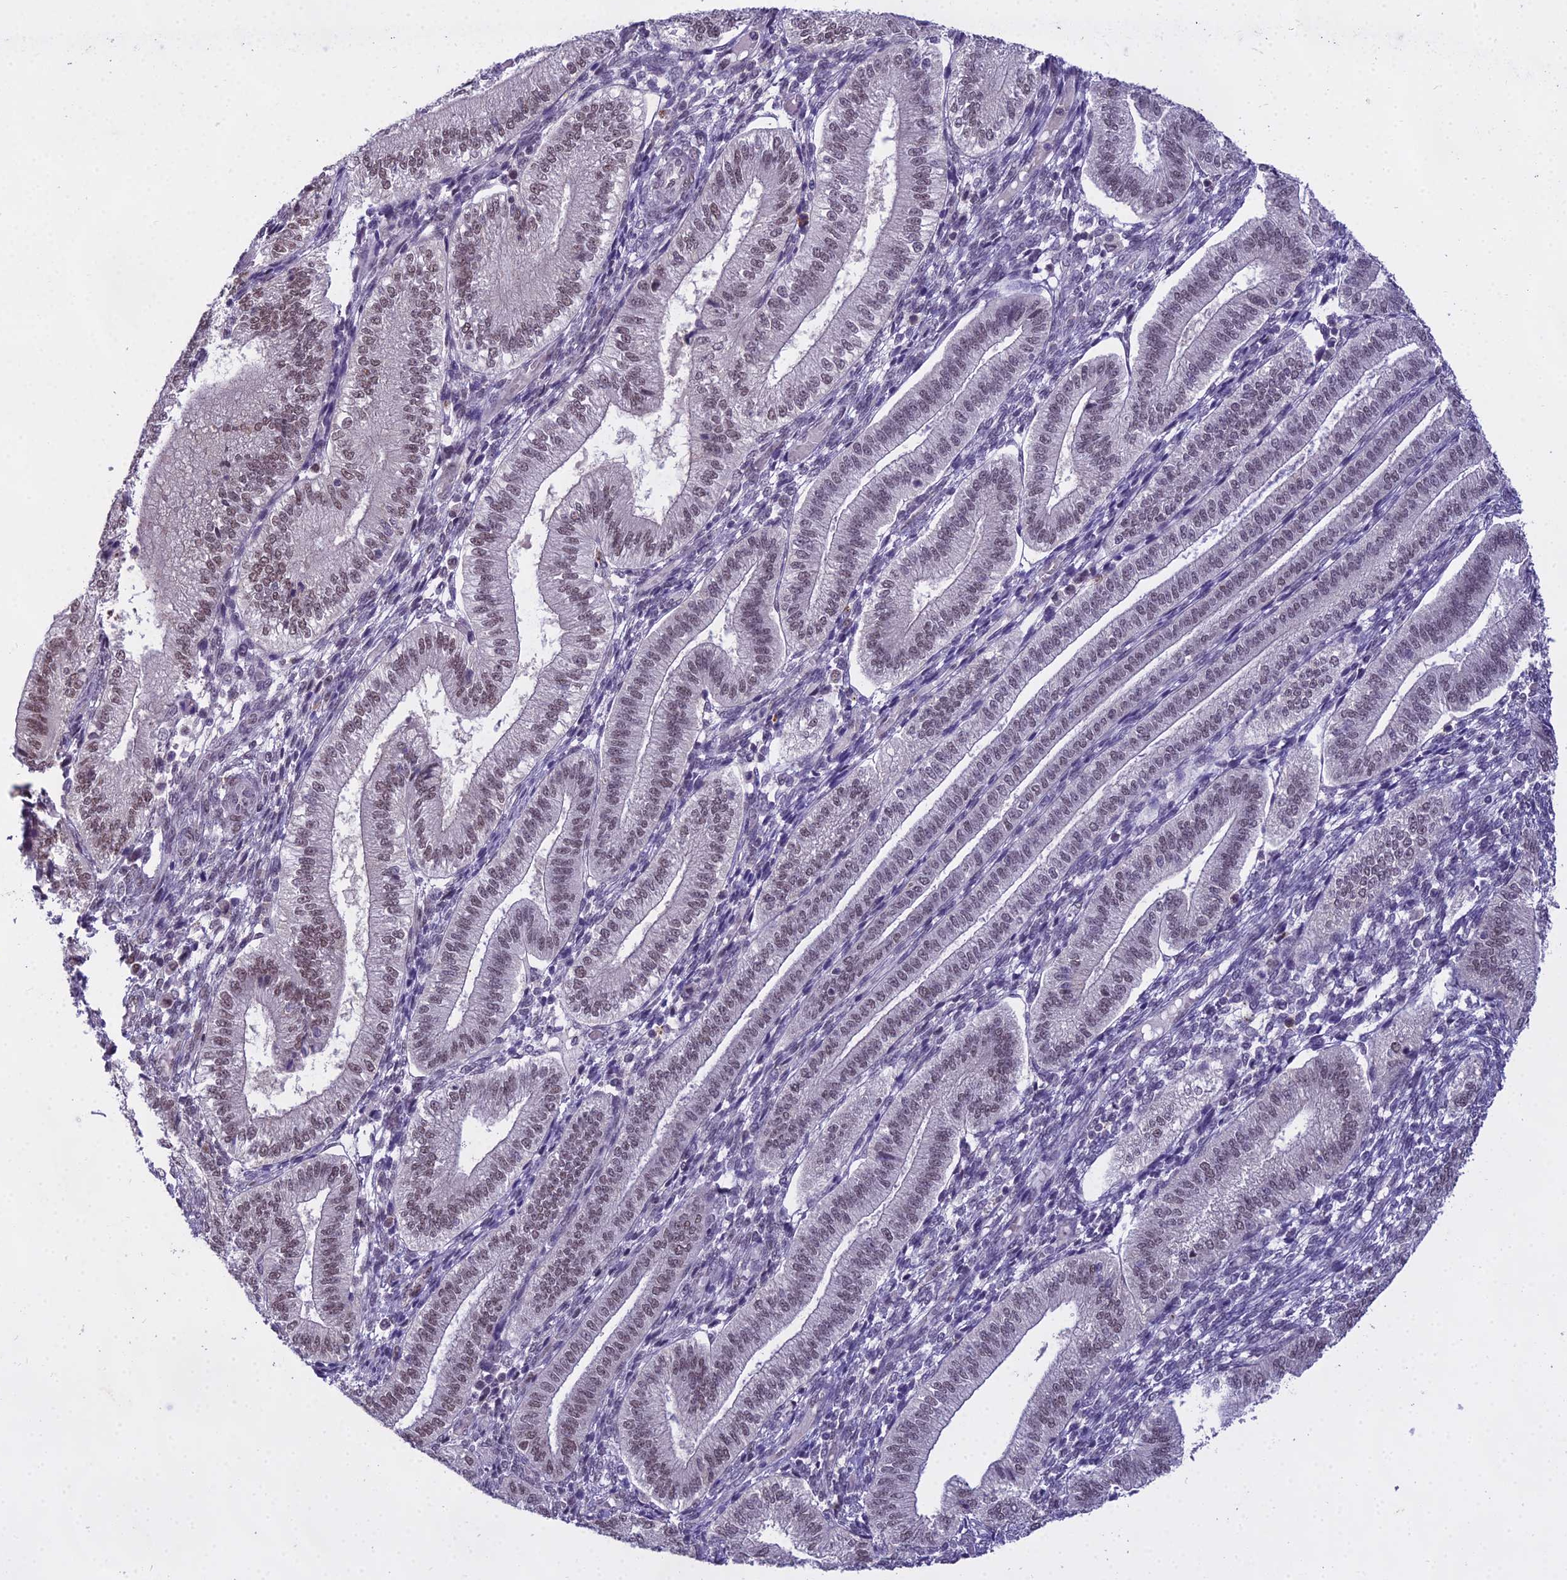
{"staining": {"intensity": "negative", "quantity": "none", "location": "none"}, "tissue": "endometrium", "cell_type": "Cells in endometrial stroma", "image_type": "normal", "snomed": [{"axis": "morphology", "description": "Normal tissue, NOS"}, {"axis": "topography", "description": "Endometrium"}], "caption": "This is a photomicrograph of IHC staining of benign endometrium, which shows no expression in cells in endometrial stroma.", "gene": "MAT2A", "patient": {"sex": "female", "age": 34}}